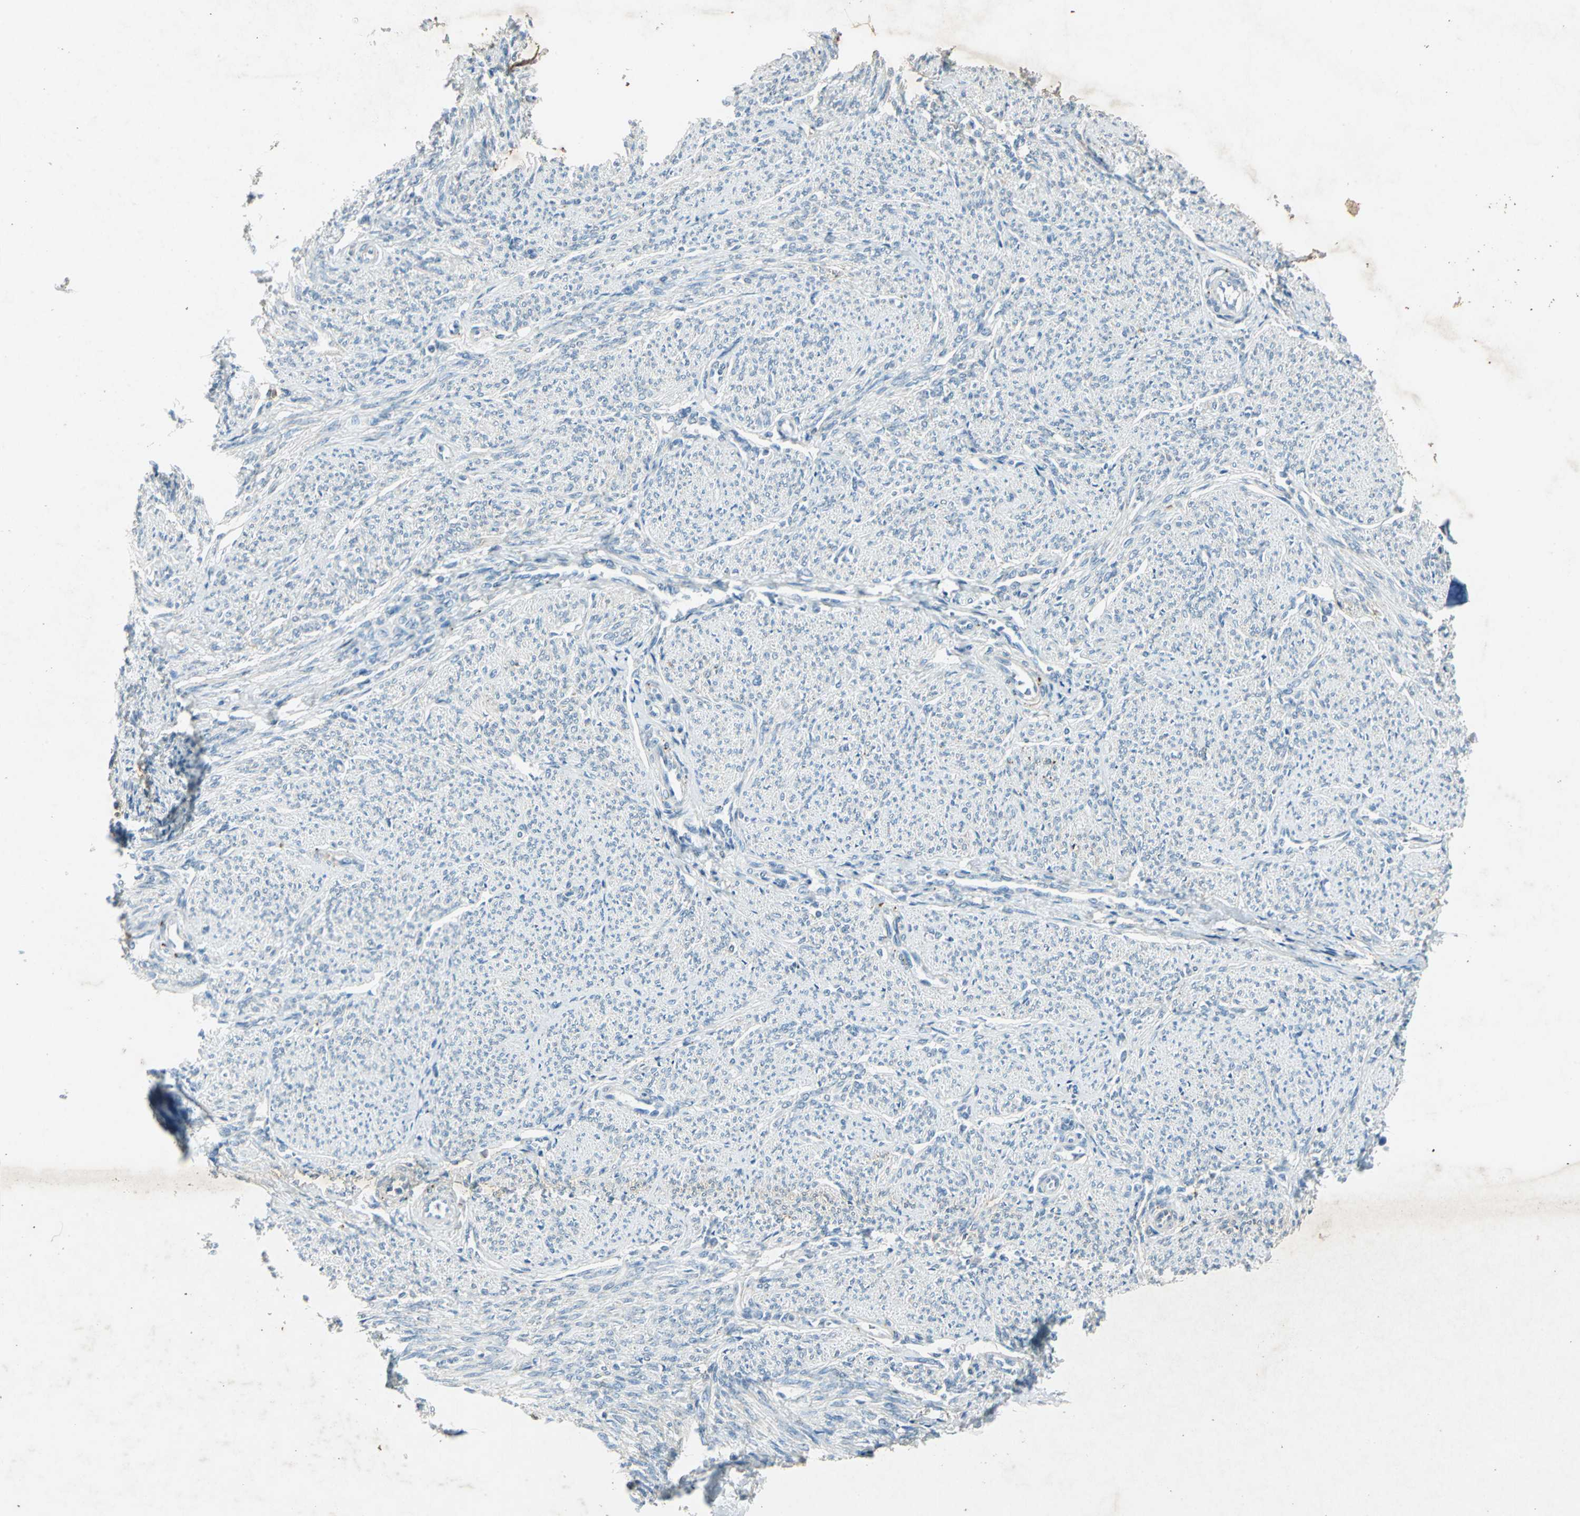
{"staining": {"intensity": "negative", "quantity": "none", "location": "none"}, "tissue": "smooth muscle", "cell_type": "Smooth muscle cells", "image_type": "normal", "snomed": [{"axis": "morphology", "description": "Normal tissue, NOS"}, {"axis": "topography", "description": "Smooth muscle"}], "caption": "Image shows no protein staining in smooth muscle cells of benign smooth muscle. The staining is performed using DAB brown chromogen with nuclei counter-stained in using hematoxylin.", "gene": "CAMK2B", "patient": {"sex": "female", "age": 65}}